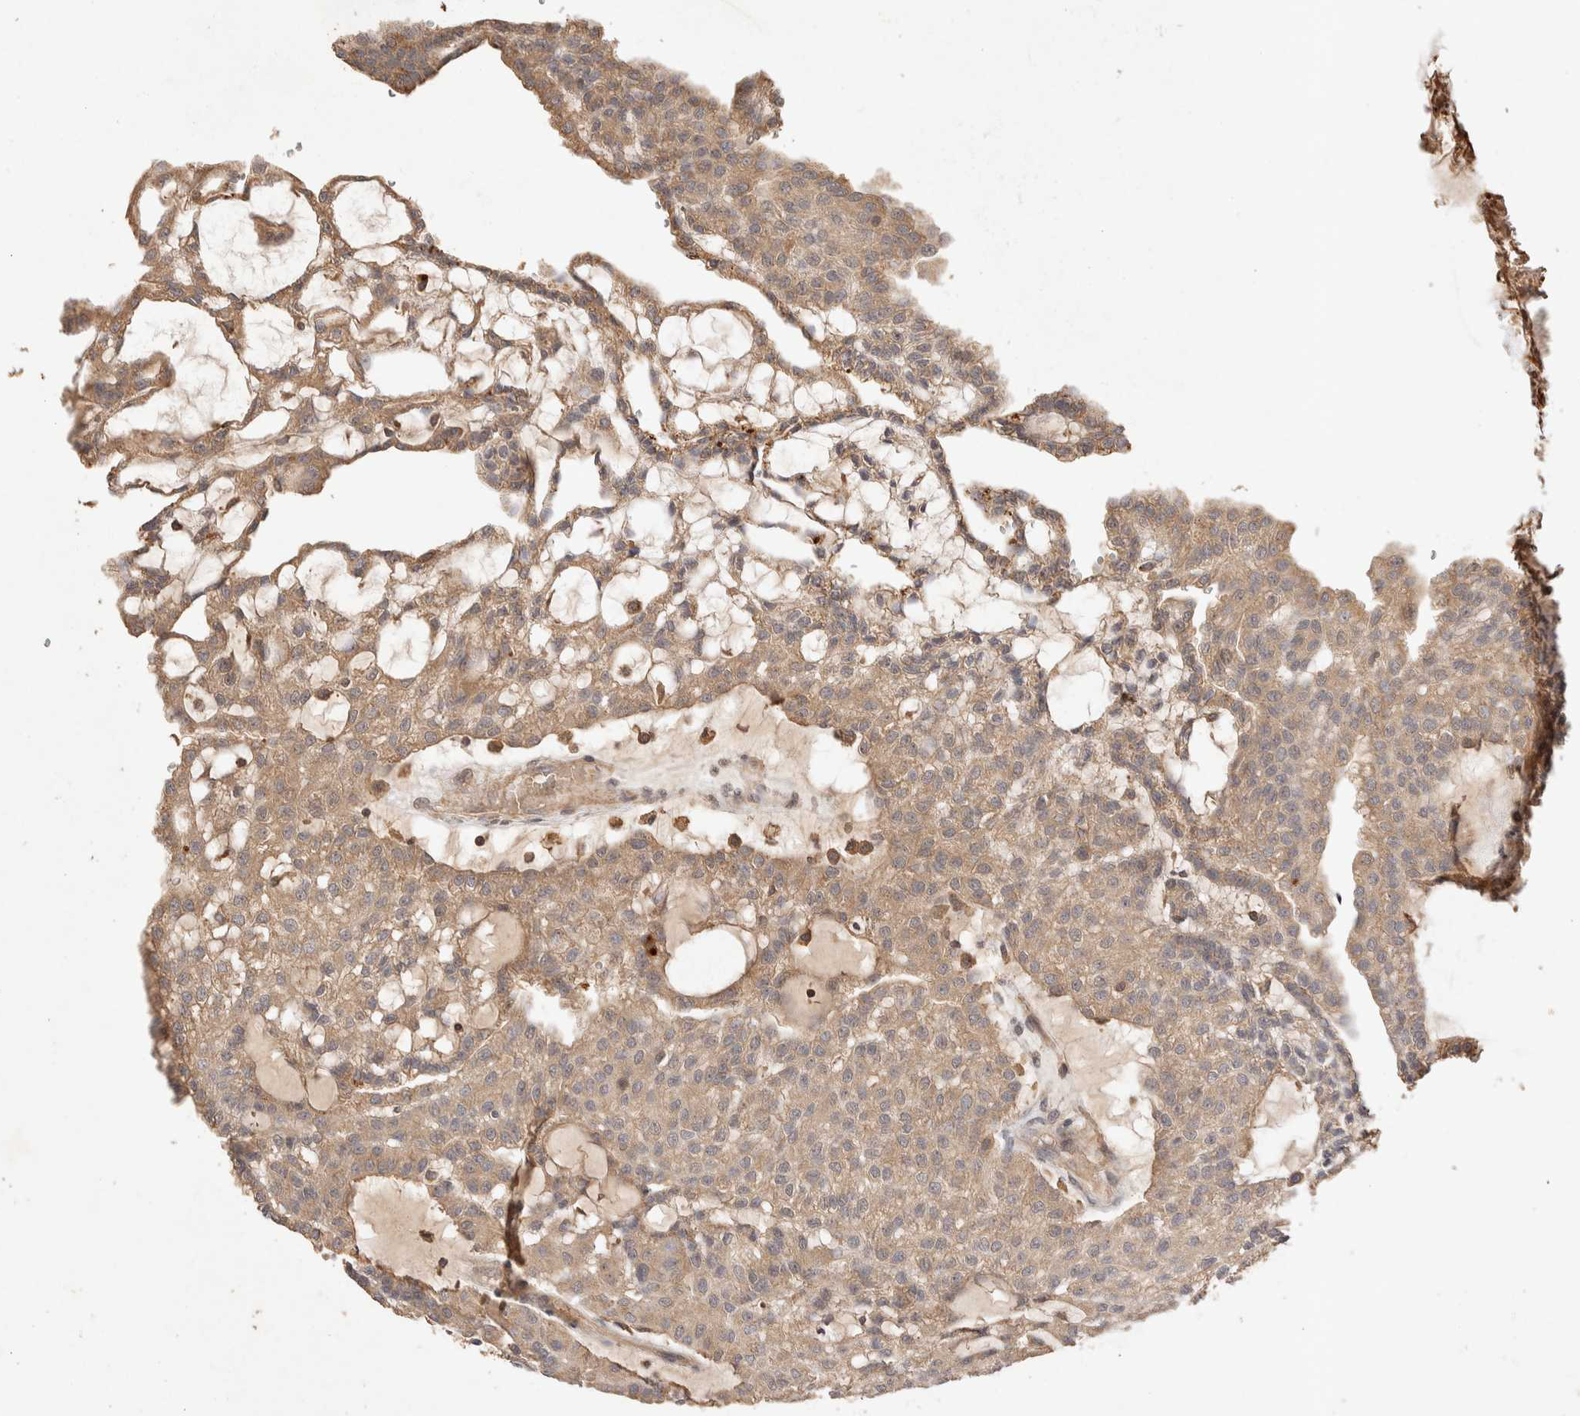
{"staining": {"intensity": "moderate", "quantity": ">75%", "location": "cytoplasmic/membranous"}, "tissue": "renal cancer", "cell_type": "Tumor cells", "image_type": "cancer", "snomed": [{"axis": "morphology", "description": "Adenocarcinoma, NOS"}, {"axis": "topography", "description": "Kidney"}], "caption": "A medium amount of moderate cytoplasmic/membranous expression is appreciated in about >75% of tumor cells in renal adenocarcinoma tissue.", "gene": "NSMAF", "patient": {"sex": "male", "age": 63}}